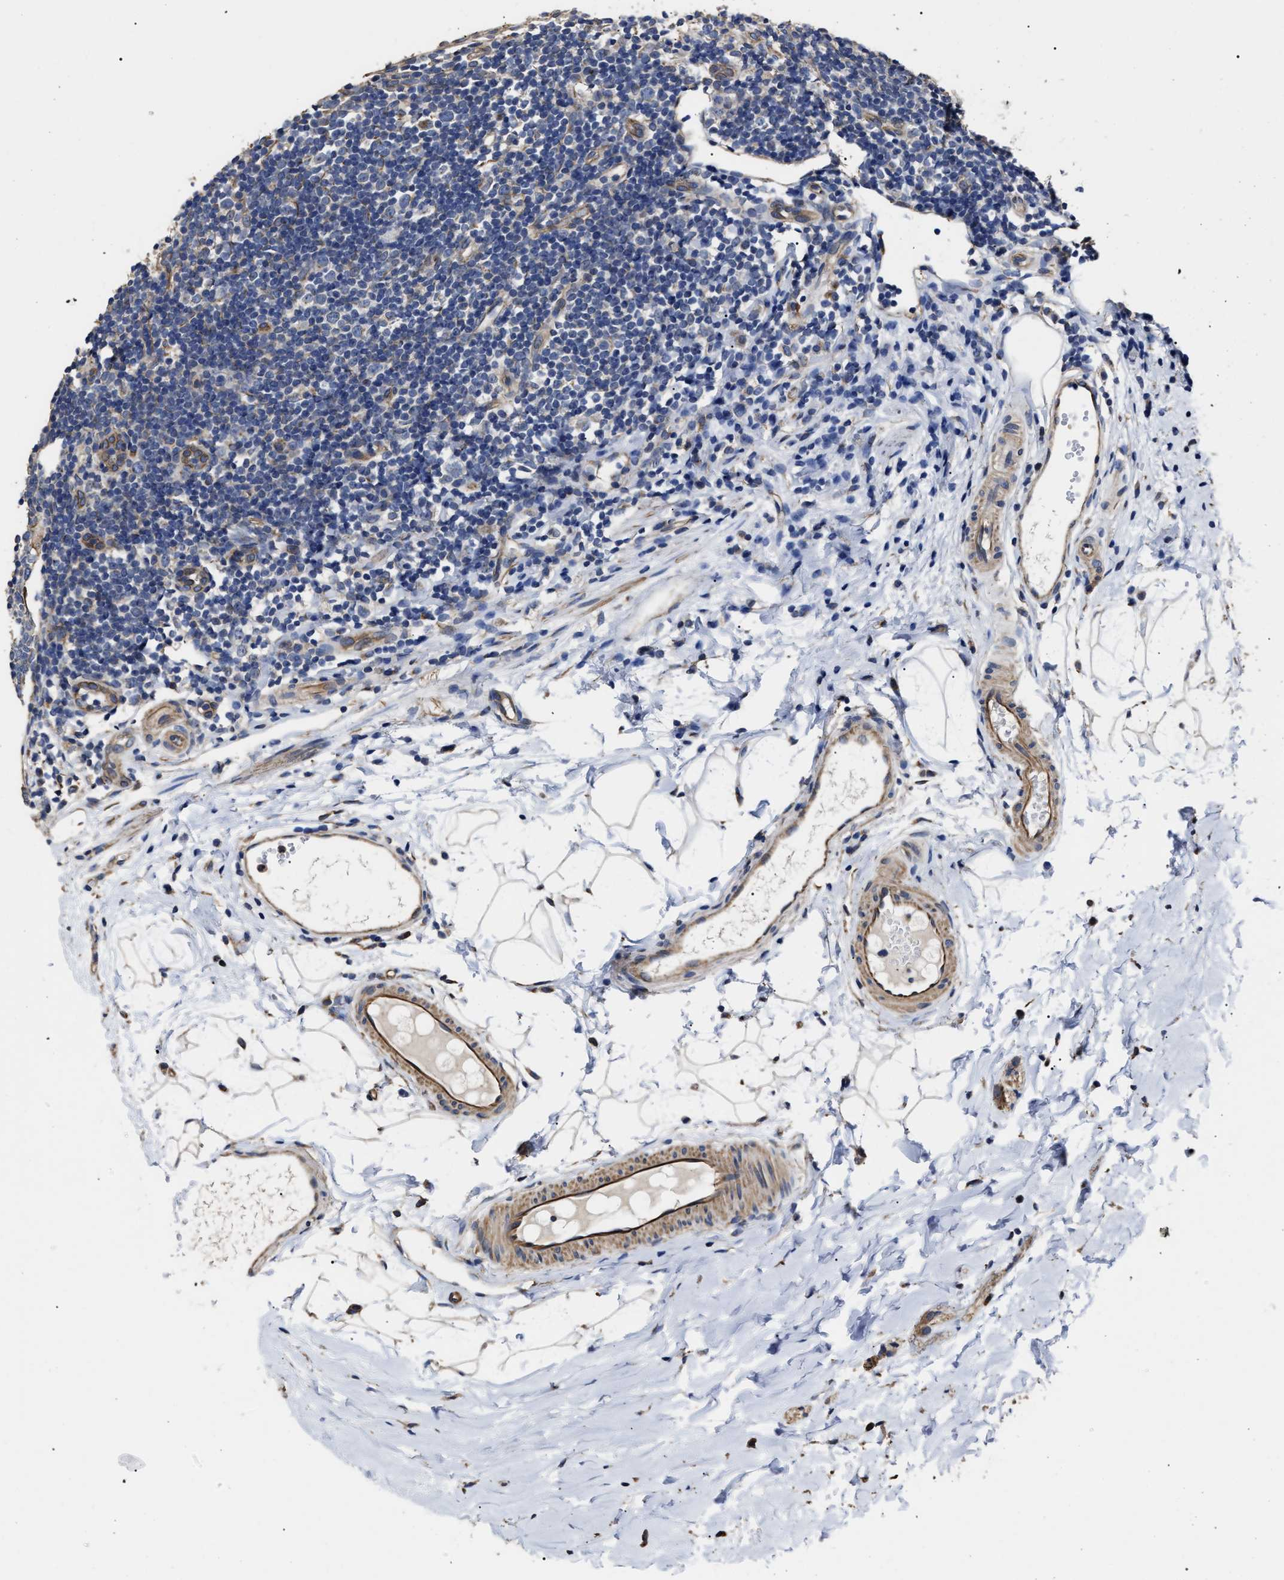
{"staining": {"intensity": "negative", "quantity": "none", "location": "none"}, "tissue": "appendix", "cell_type": "Glandular cells", "image_type": "normal", "snomed": [{"axis": "morphology", "description": "Normal tissue, NOS"}, {"axis": "topography", "description": "Appendix"}], "caption": "Normal appendix was stained to show a protein in brown. There is no significant staining in glandular cells. (DAB immunohistochemistry (IHC) with hematoxylin counter stain).", "gene": "TSPAN33", "patient": {"sex": "female", "age": 20}}